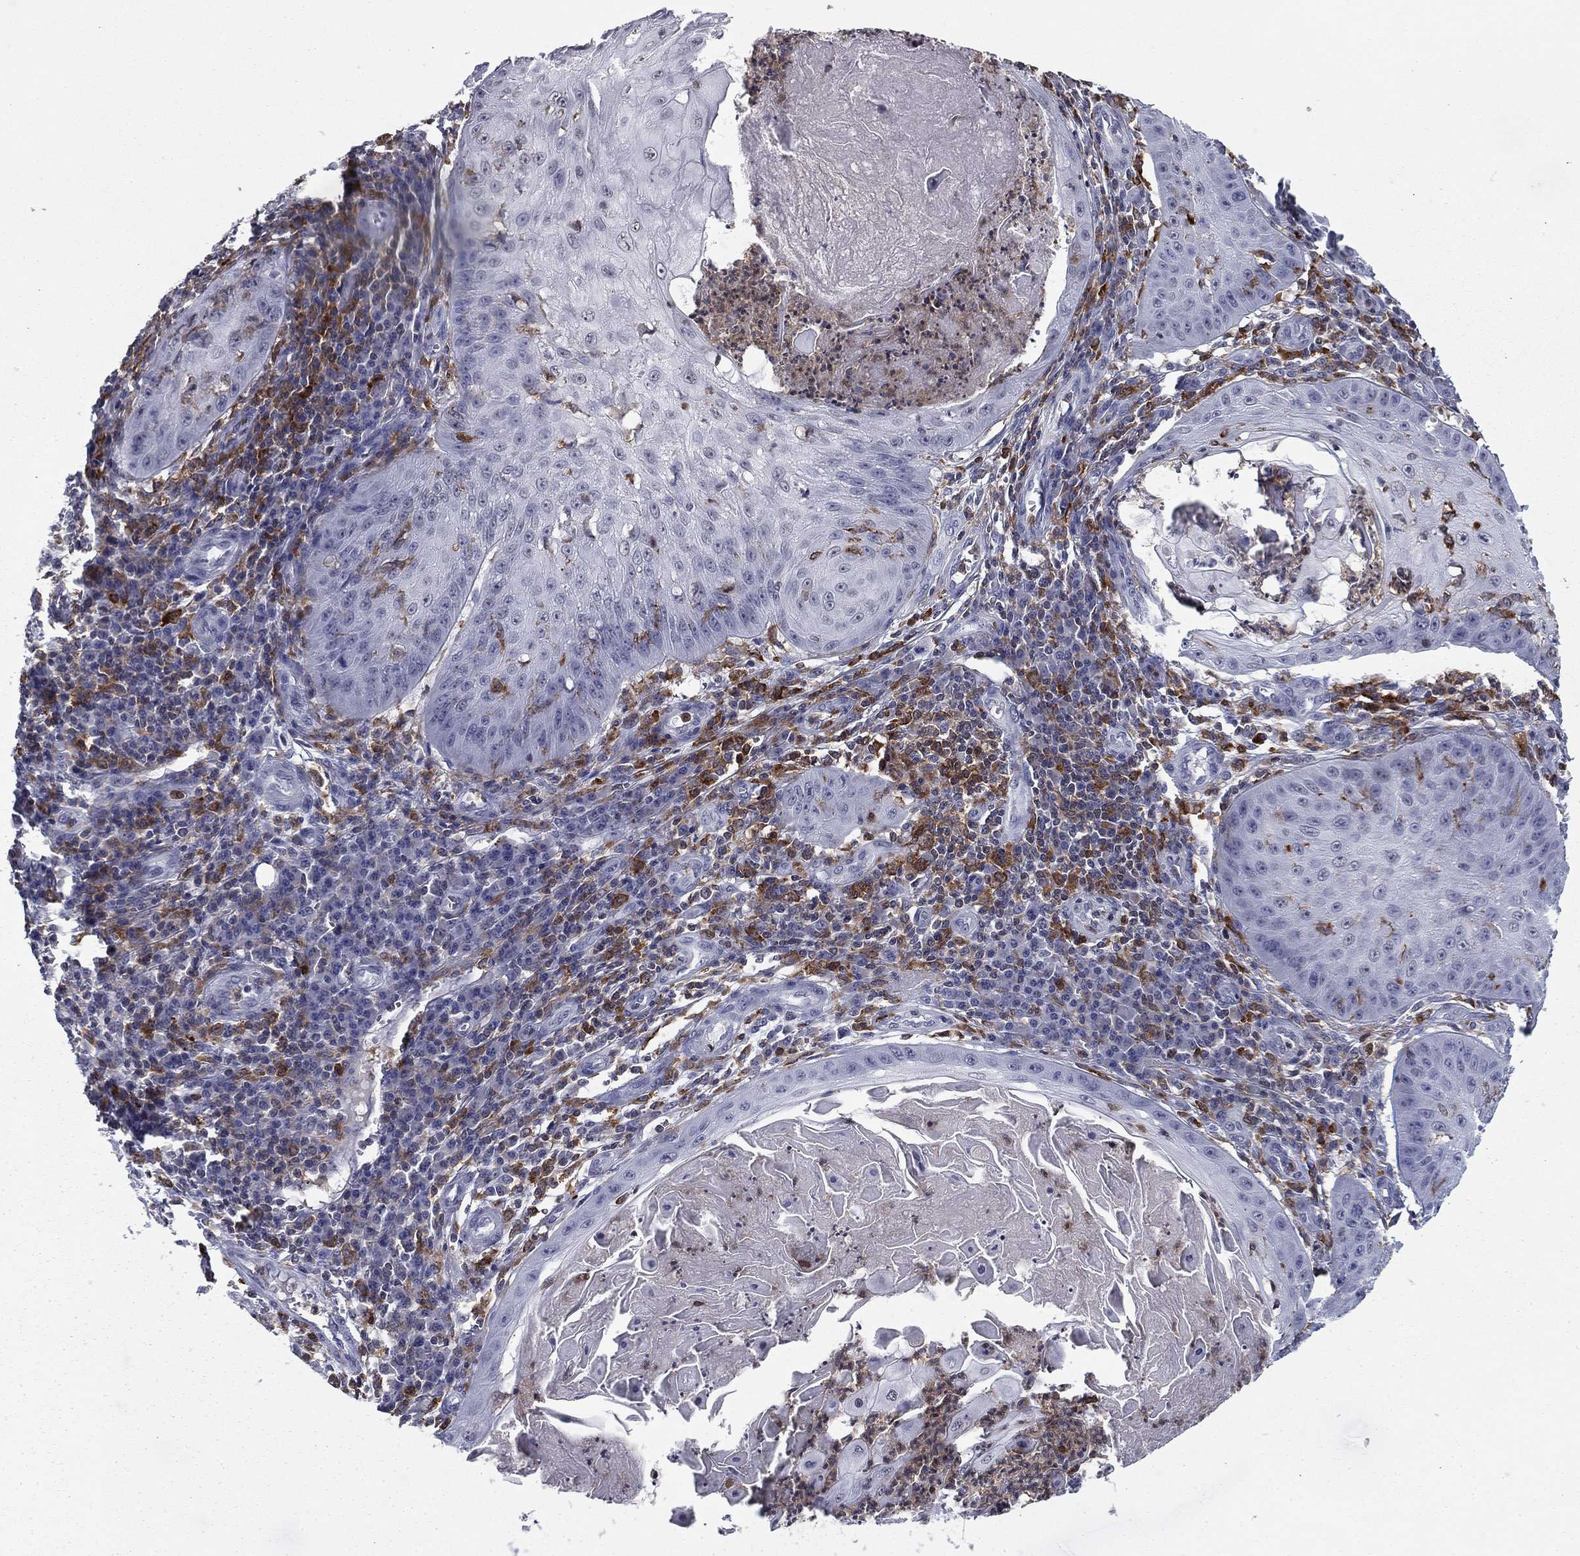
{"staining": {"intensity": "negative", "quantity": "none", "location": "none"}, "tissue": "skin cancer", "cell_type": "Tumor cells", "image_type": "cancer", "snomed": [{"axis": "morphology", "description": "Squamous cell carcinoma, NOS"}, {"axis": "topography", "description": "Skin"}], "caption": "Tumor cells are negative for protein expression in human skin cancer (squamous cell carcinoma).", "gene": "PLCB2", "patient": {"sex": "male", "age": 70}}